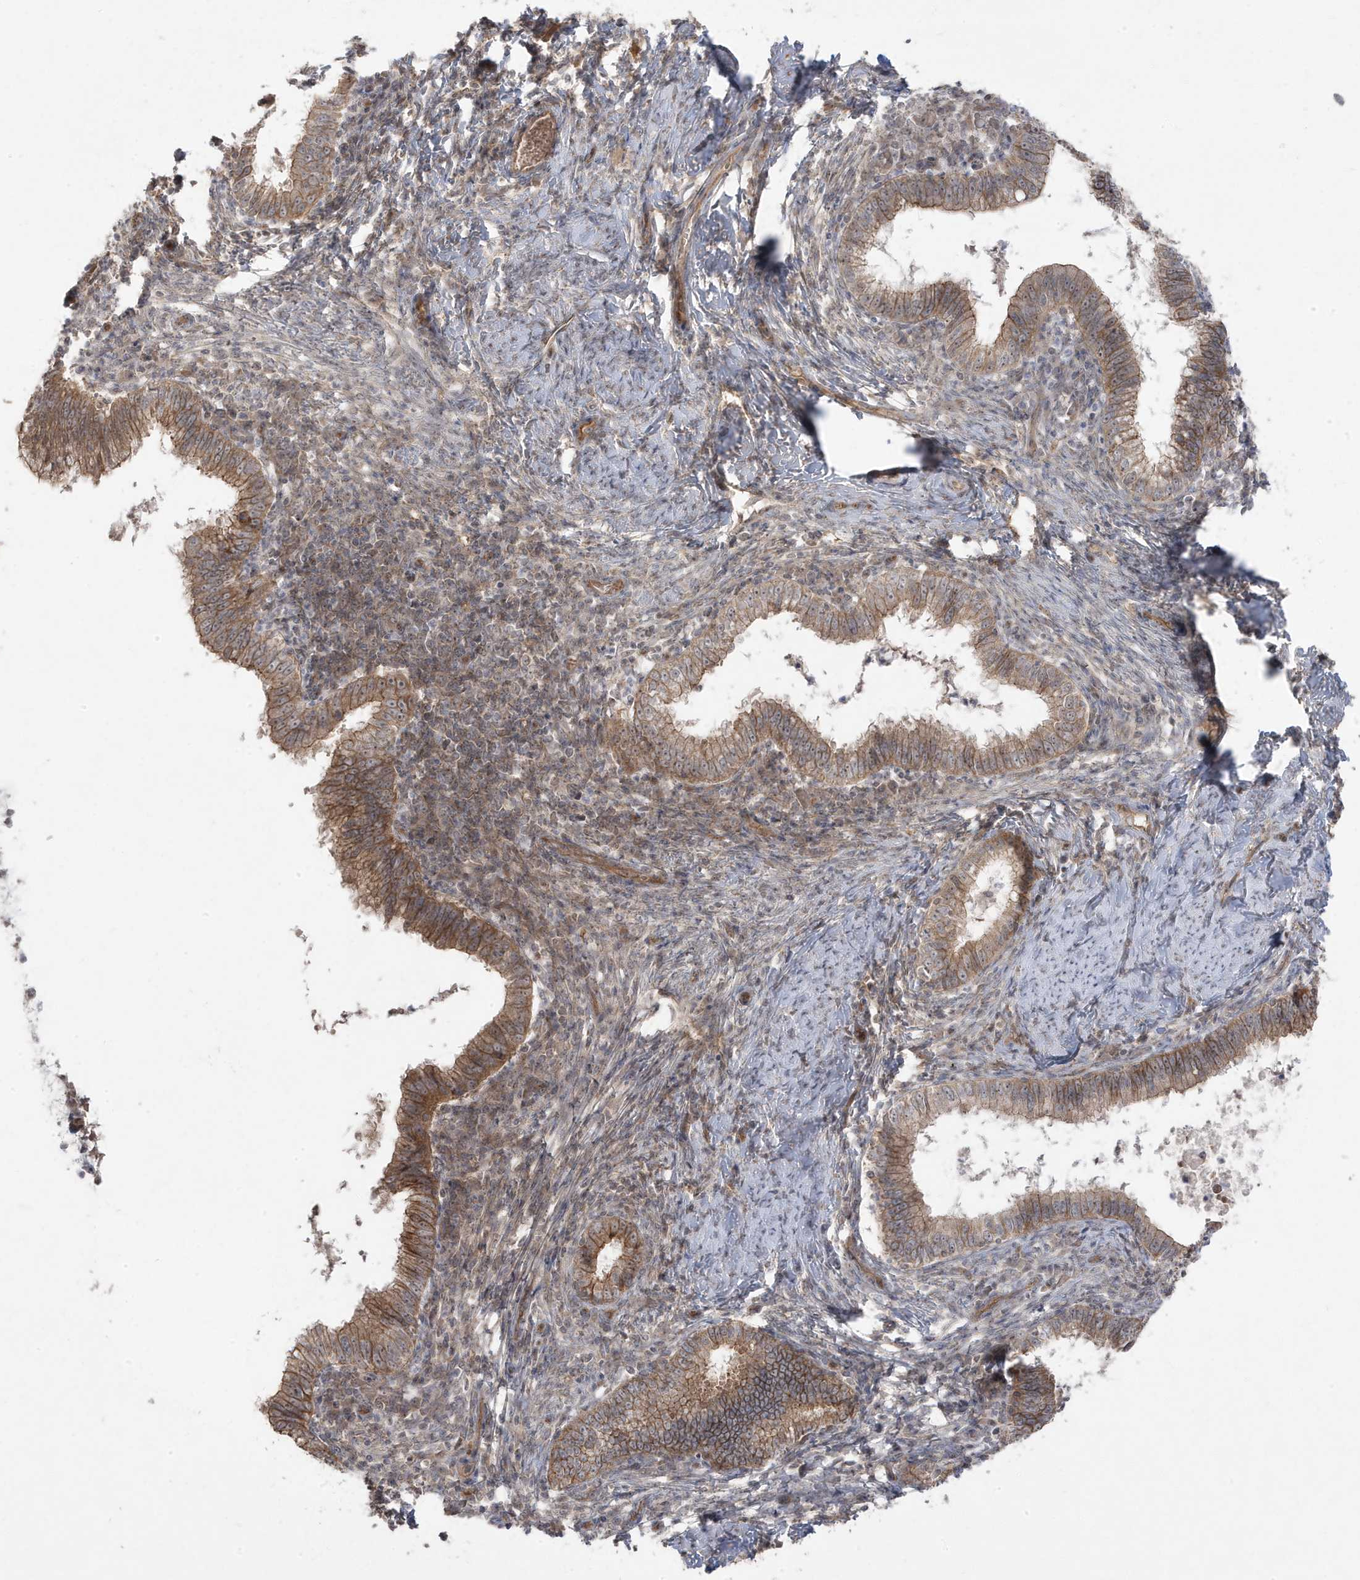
{"staining": {"intensity": "moderate", "quantity": ">75%", "location": "cytoplasmic/membranous"}, "tissue": "cervical cancer", "cell_type": "Tumor cells", "image_type": "cancer", "snomed": [{"axis": "morphology", "description": "Adenocarcinoma, NOS"}, {"axis": "topography", "description": "Cervix"}], "caption": "This photomicrograph demonstrates IHC staining of adenocarcinoma (cervical), with medium moderate cytoplasmic/membranous staining in approximately >75% of tumor cells.", "gene": "DNAJC12", "patient": {"sex": "female", "age": 36}}